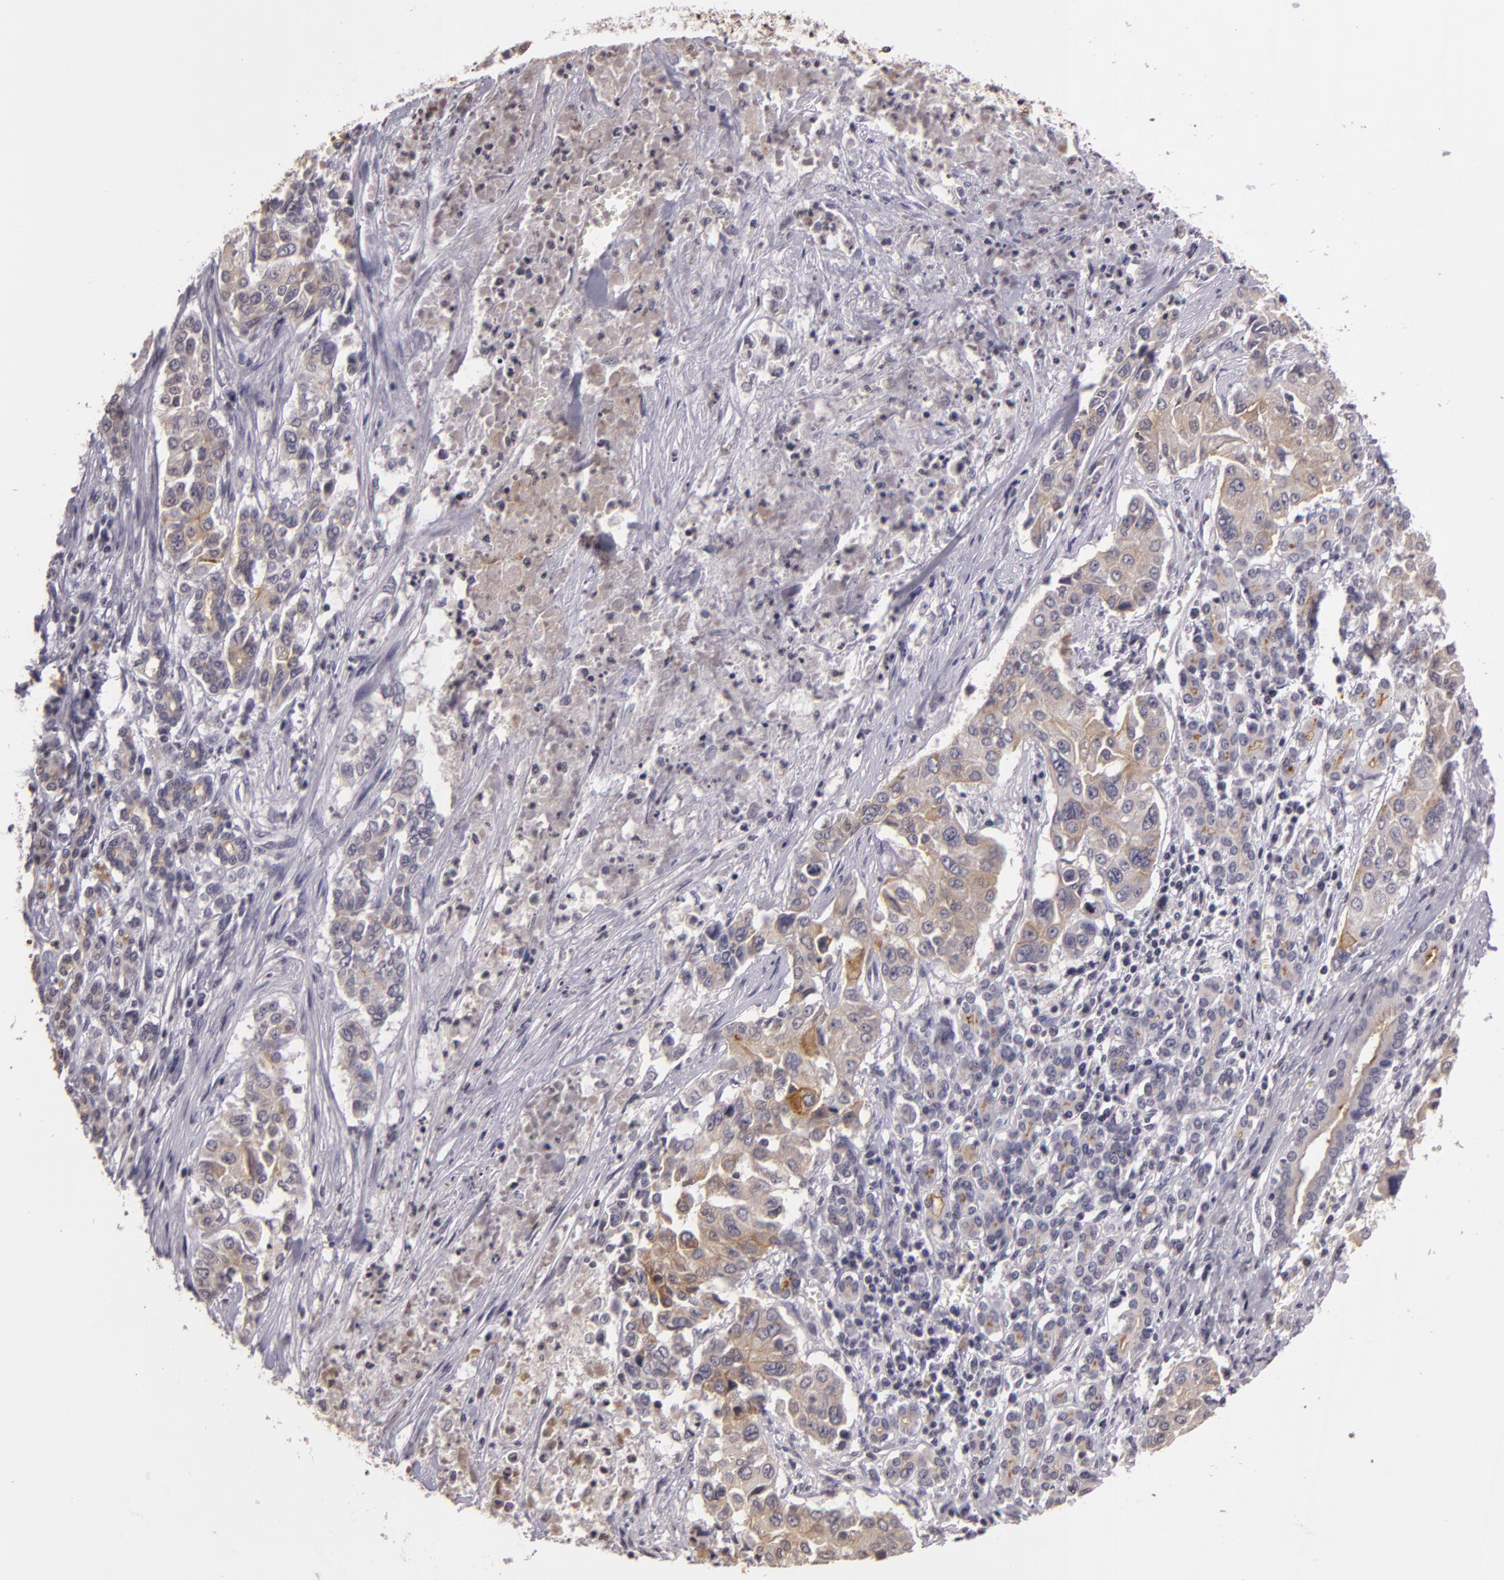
{"staining": {"intensity": "moderate", "quantity": "25%-75%", "location": "cytoplasmic/membranous"}, "tissue": "pancreatic cancer", "cell_type": "Tumor cells", "image_type": "cancer", "snomed": [{"axis": "morphology", "description": "Adenocarcinoma, NOS"}, {"axis": "topography", "description": "Pancreas"}], "caption": "Pancreatic cancer stained with a brown dye shows moderate cytoplasmic/membranous positive staining in approximately 25%-75% of tumor cells.", "gene": "MUC1", "patient": {"sex": "female", "age": 52}}